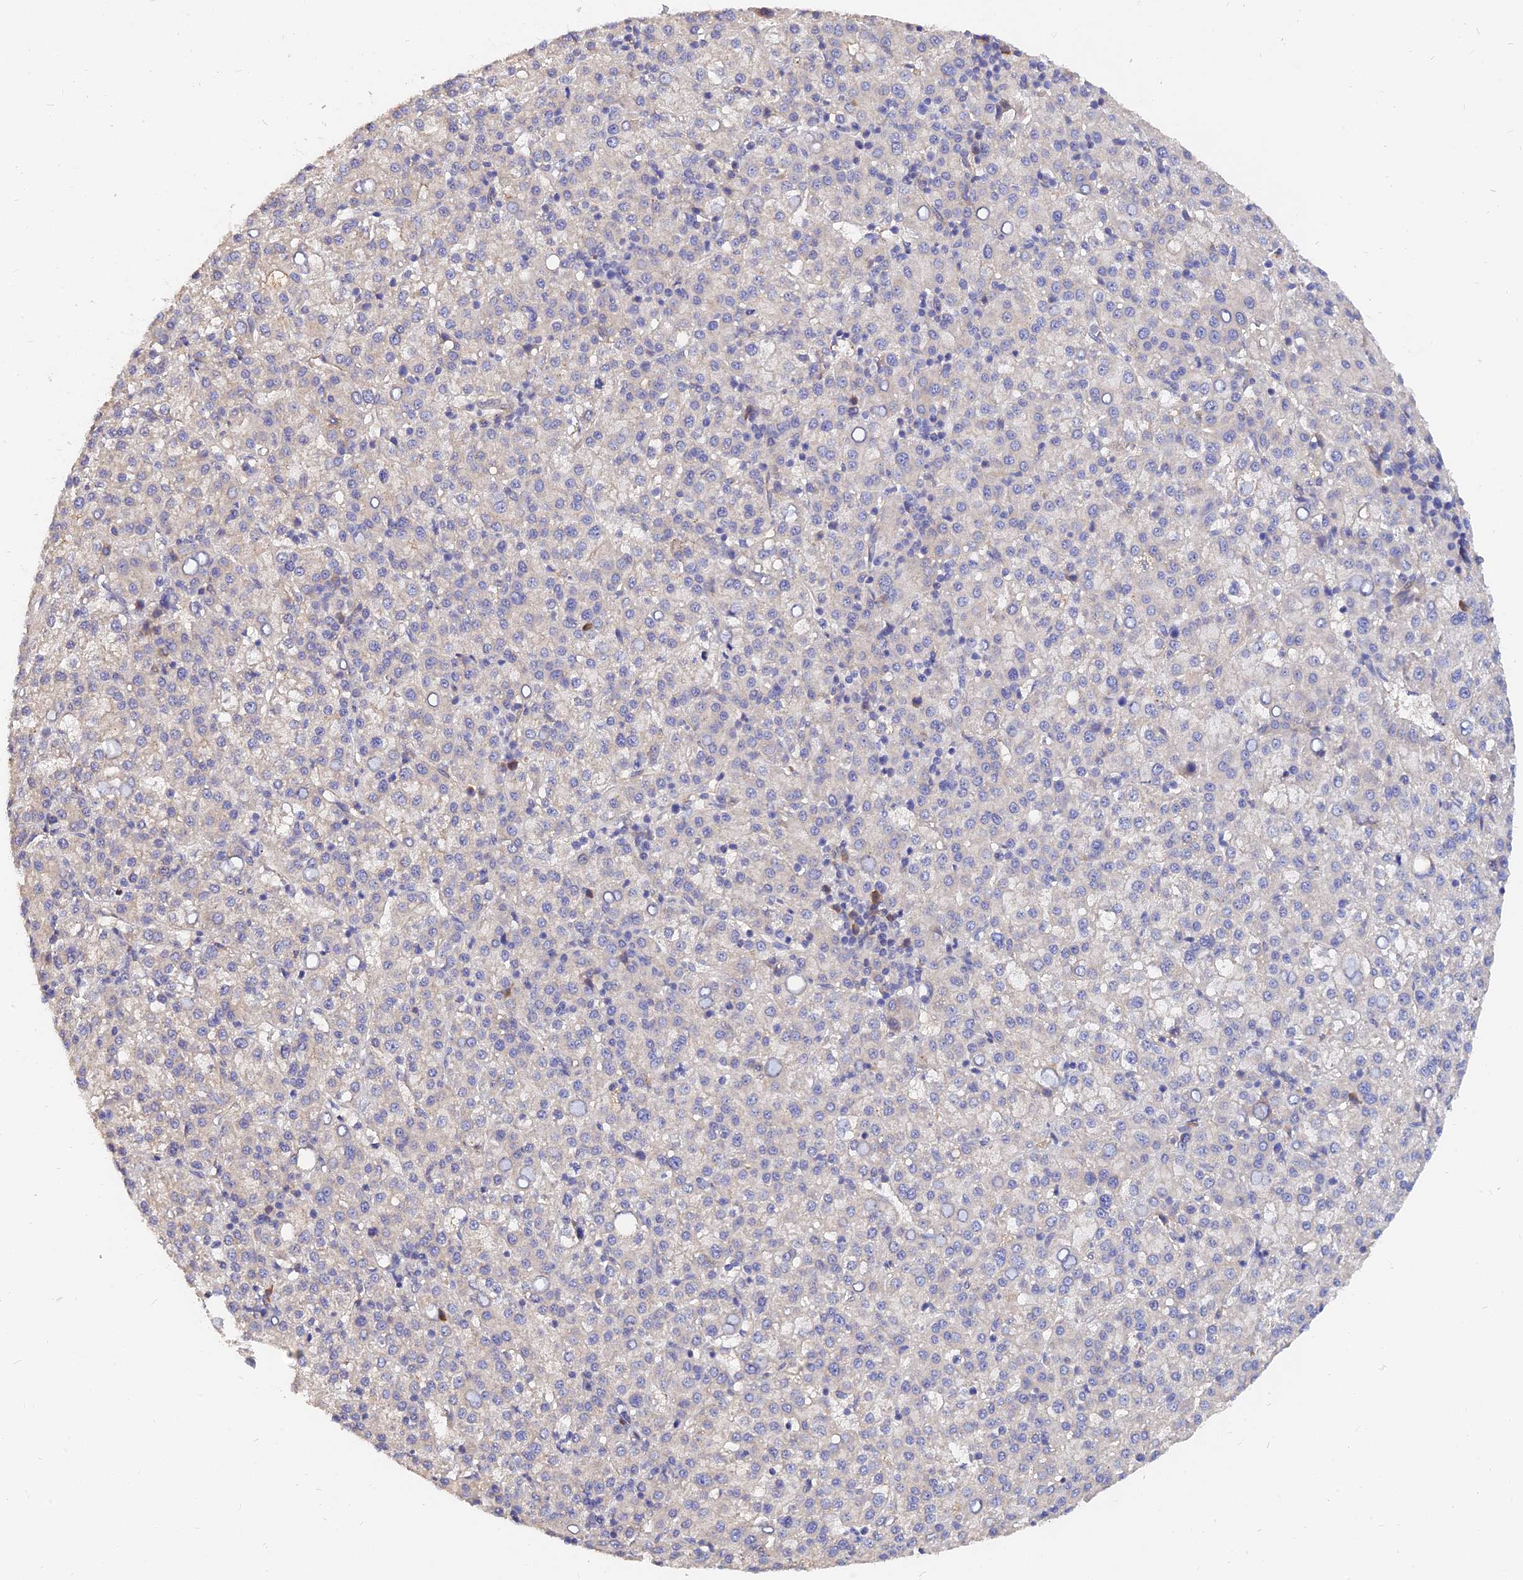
{"staining": {"intensity": "negative", "quantity": "none", "location": "none"}, "tissue": "liver cancer", "cell_type": "Tumor cells", "image_type": "cancer", "snomed": [{"axis": "morphology", "description": "Carcinoma, Hepatocellular, NOS"}, {"axis": "topography", "description": "Liver"}], "caption": "Immunohistochemical staining of human hepatocellular carcinoma (liver) demonstrates no significant staining in tumor cells.", "gene": "MRPL35", "patient": {"sex": "female", "age": 58}}